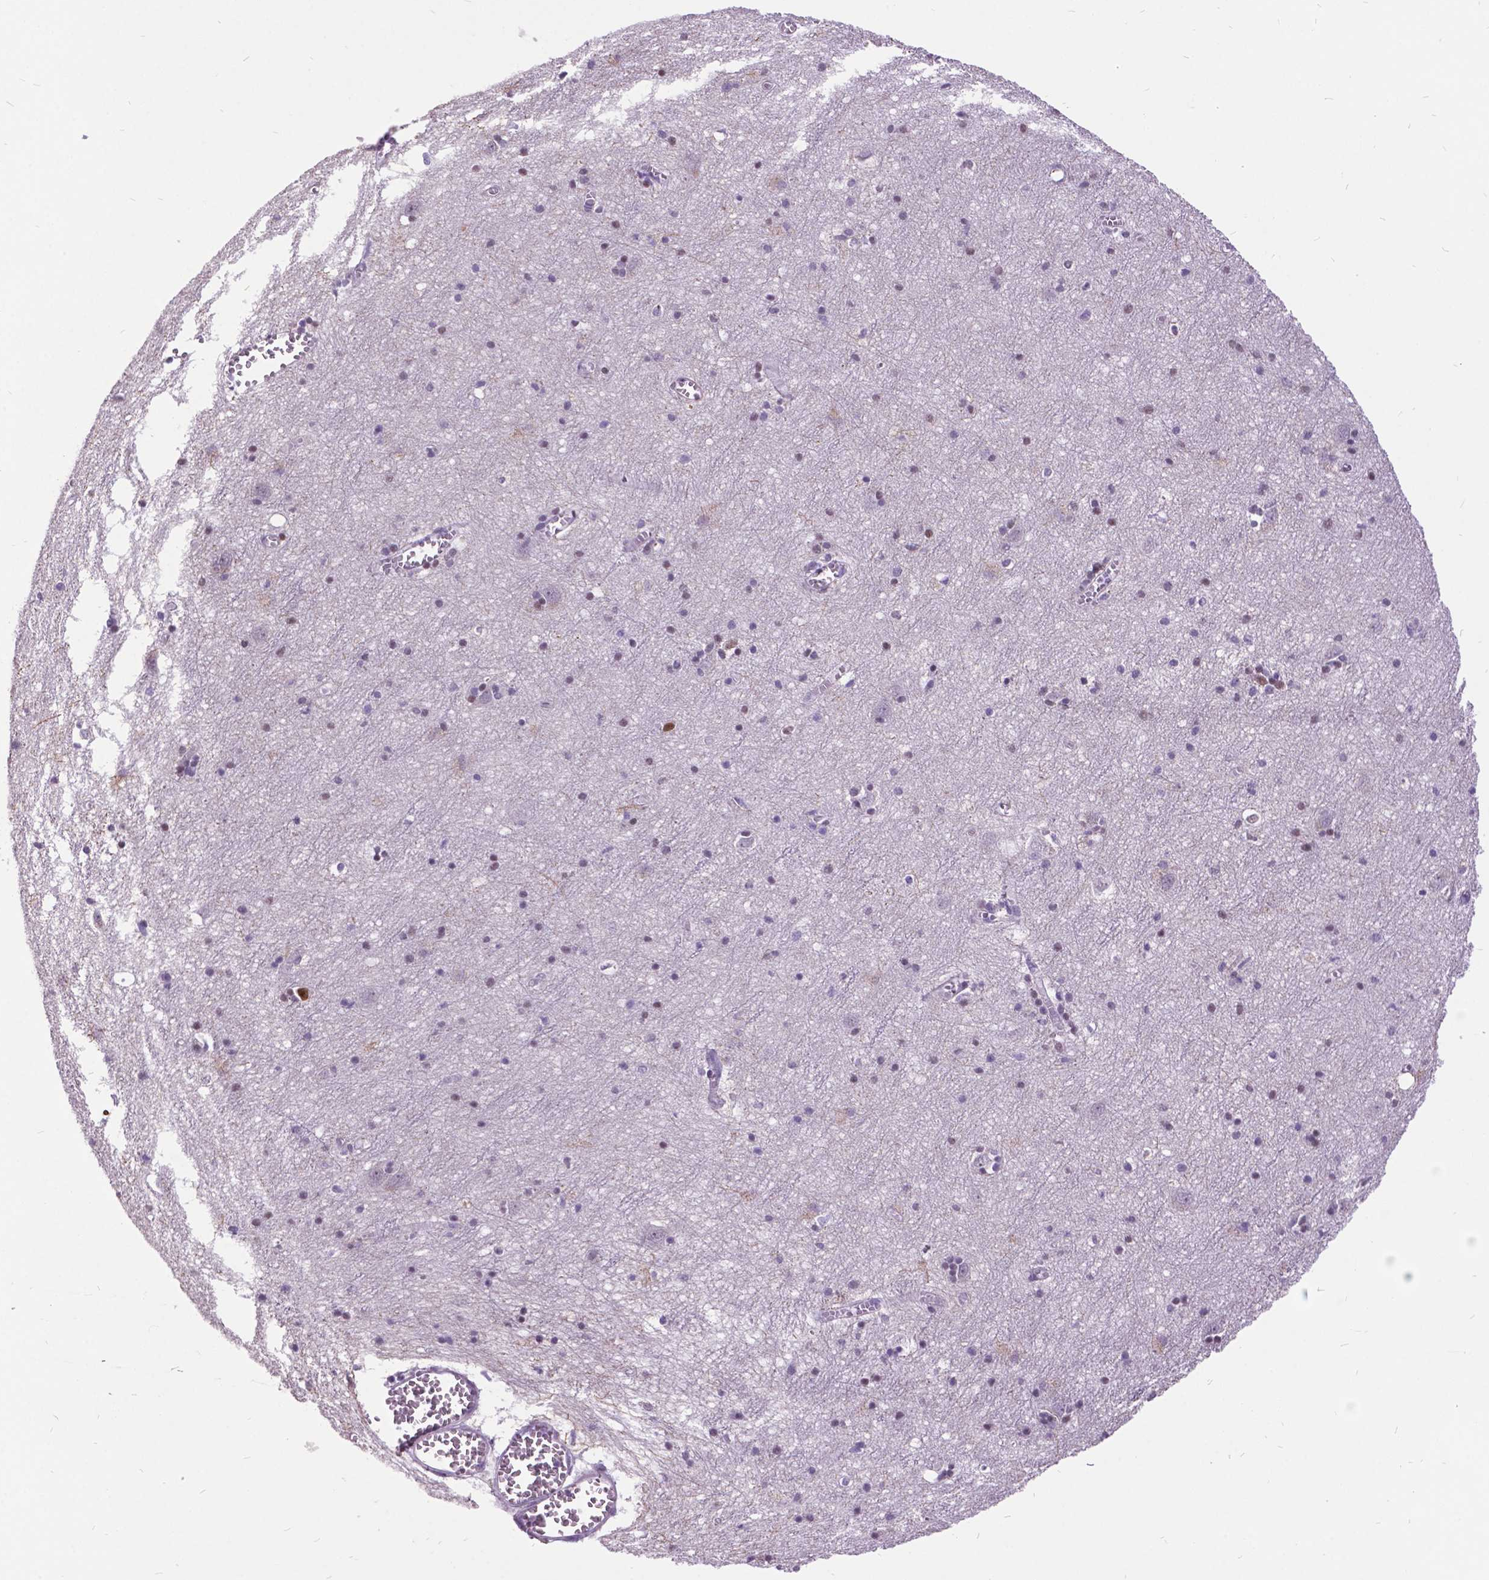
{"staining": {"intensity": "negative", "quantity": "none", "location": "none"}, "tissue": "cerebral cortex", "cell_type": "Endothelial cells", "image_type": "normal", "snomed": [{"axis": "morphology", "description": "Normal tissue, NOS"}, {"axis": "topography", "description": "Cerebral cortex"}], "caption": "Immunohistochemistry (IHC) histopathology image of unremarkable human cerebral cortex stained for a protein (brown), which demonstrates no staining in endothelial cells.", "gene": "DPF3", "patient": {"sex": "male", "age": 70}}